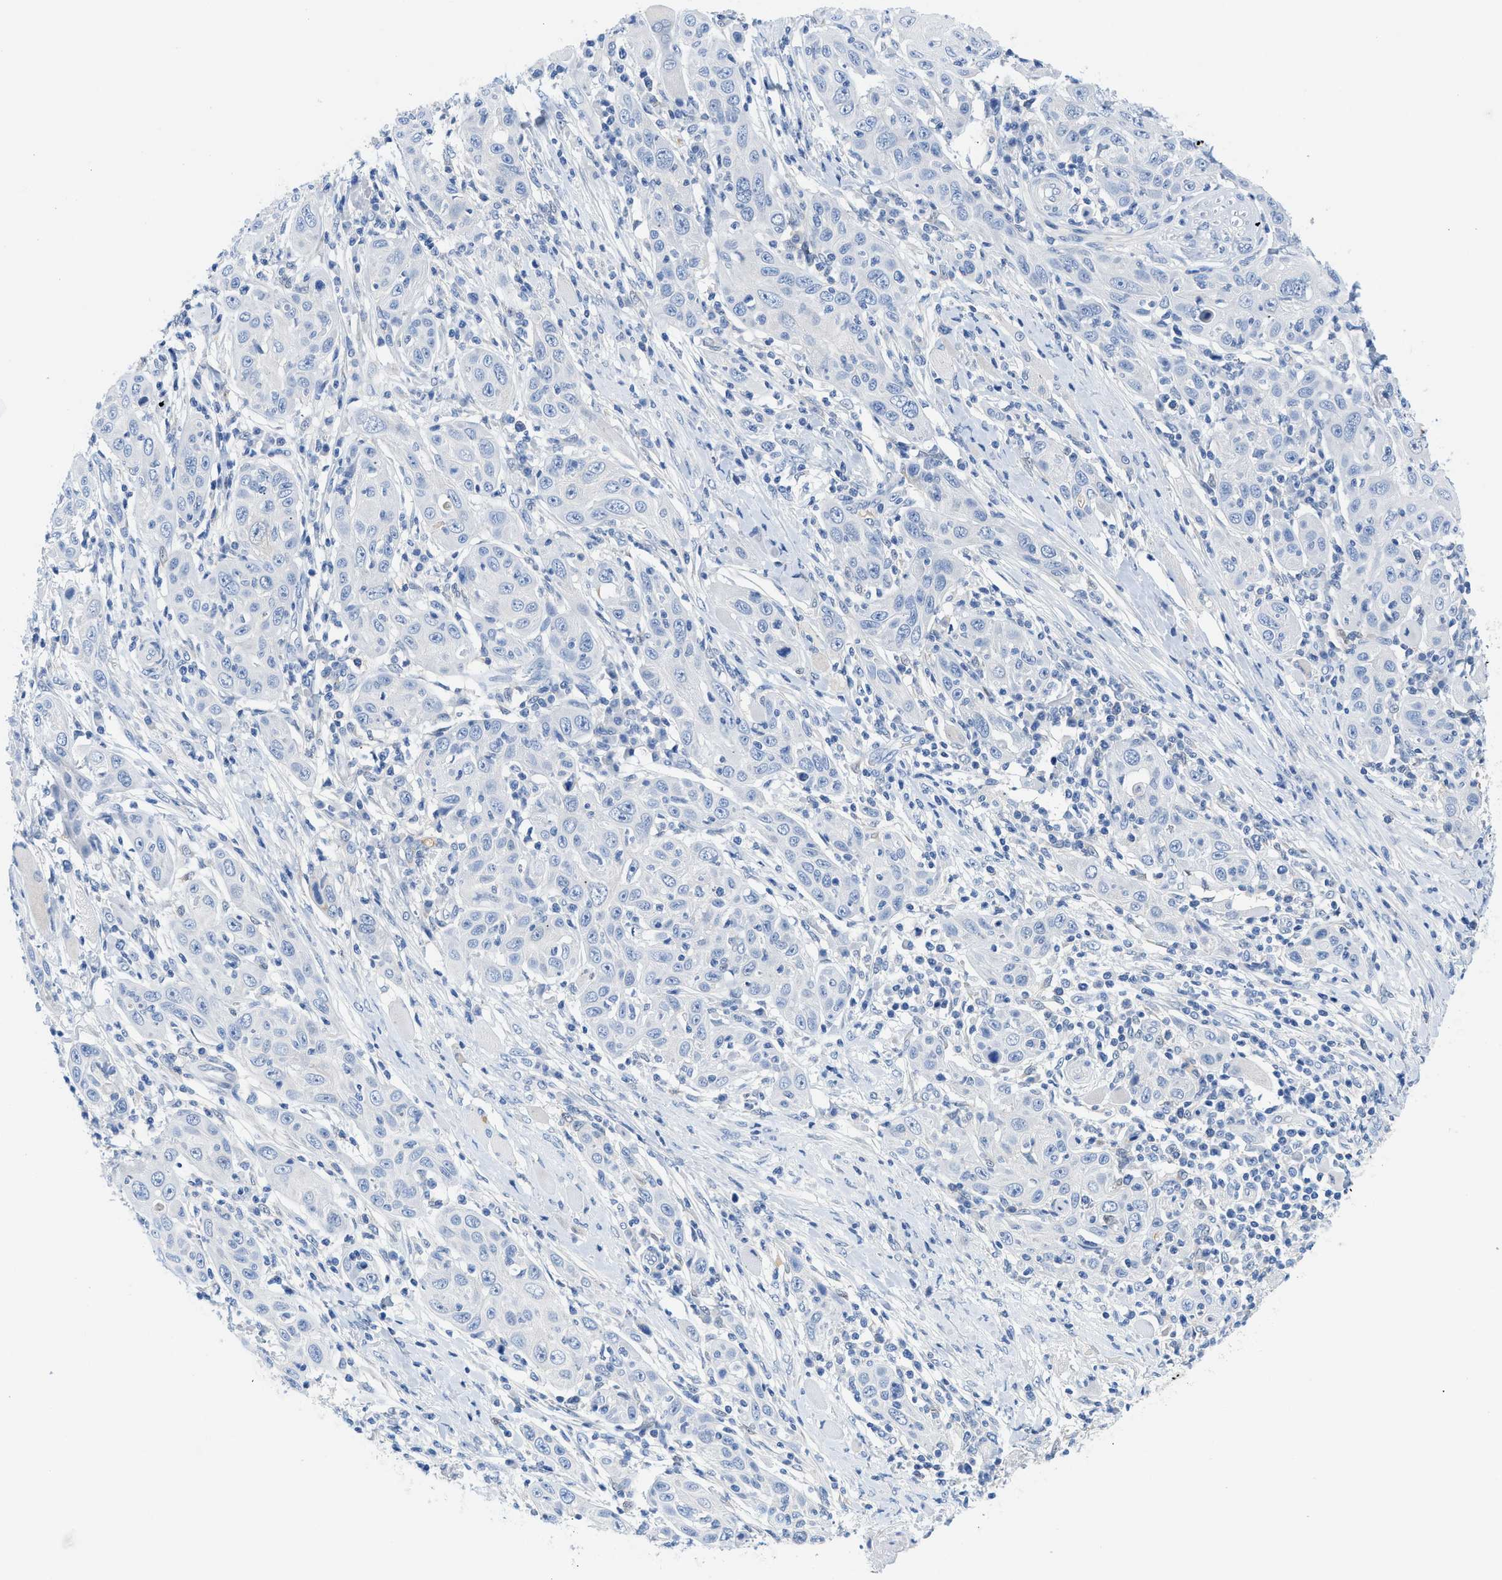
{"staining": {"intensity": "negative", "quantity": "none", "location": "none"}, "tissue": "skin cancer", "cell_type": "Tumor cells", "image_type": "cancer", "snomed": [{"axis": "morphology", "description": "Squamous cell carcinoma, NOS"}, {"axis": "topography", "description": "Skin"}], "caption": "This is an immunohistochemistry photomicrograph of skin cancer (squamous cell carcinoma). There is no expression in tumor cells.", "gene": "BPGM", "patient": {"sex": "female", "age": 88}}